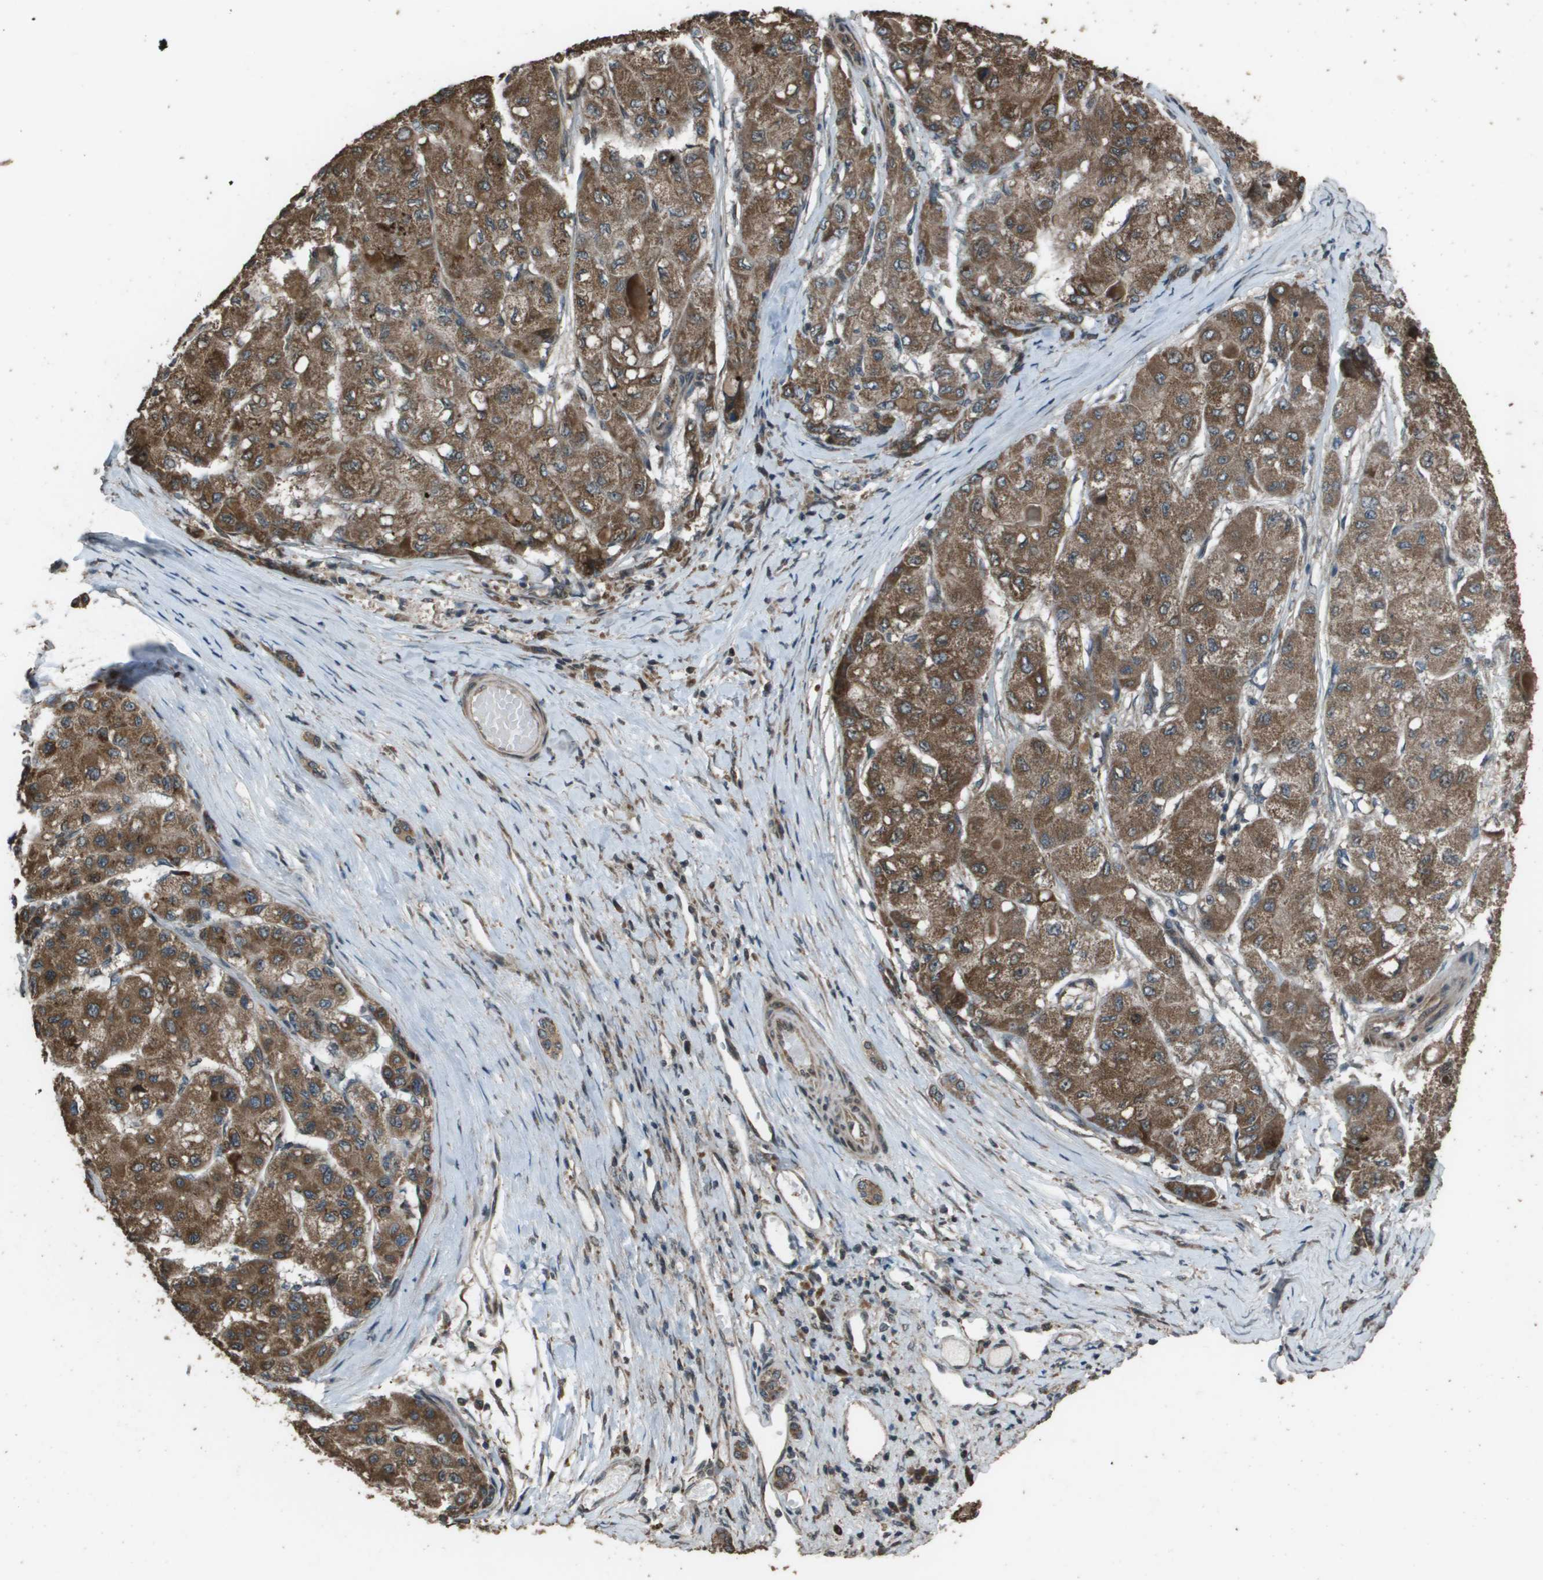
{"staining": {"intensity": "moderate", "quantity": ">75%", "location": "cytoplasmic/membranous"}, "tissue": "liver cancer", "cell_type": "Tumor cells", "image_type": "cancer", "snomed": [{"axis": "morphology", "description": "Carcinoma, Hepatocellular, NOS"}, {"axis": "topography", "description": "Liver"}], "caption": "High-power microscopy captured an immunohistochemistry (IHC) histopathology image of liver cancer (hepatocellular carcinoma), revealing moderate cytoplasmic/membranous staining in approximately >75% of tumor cells.", "gene": "FIG4", "patient": {"sex": "male", "age": 80}}